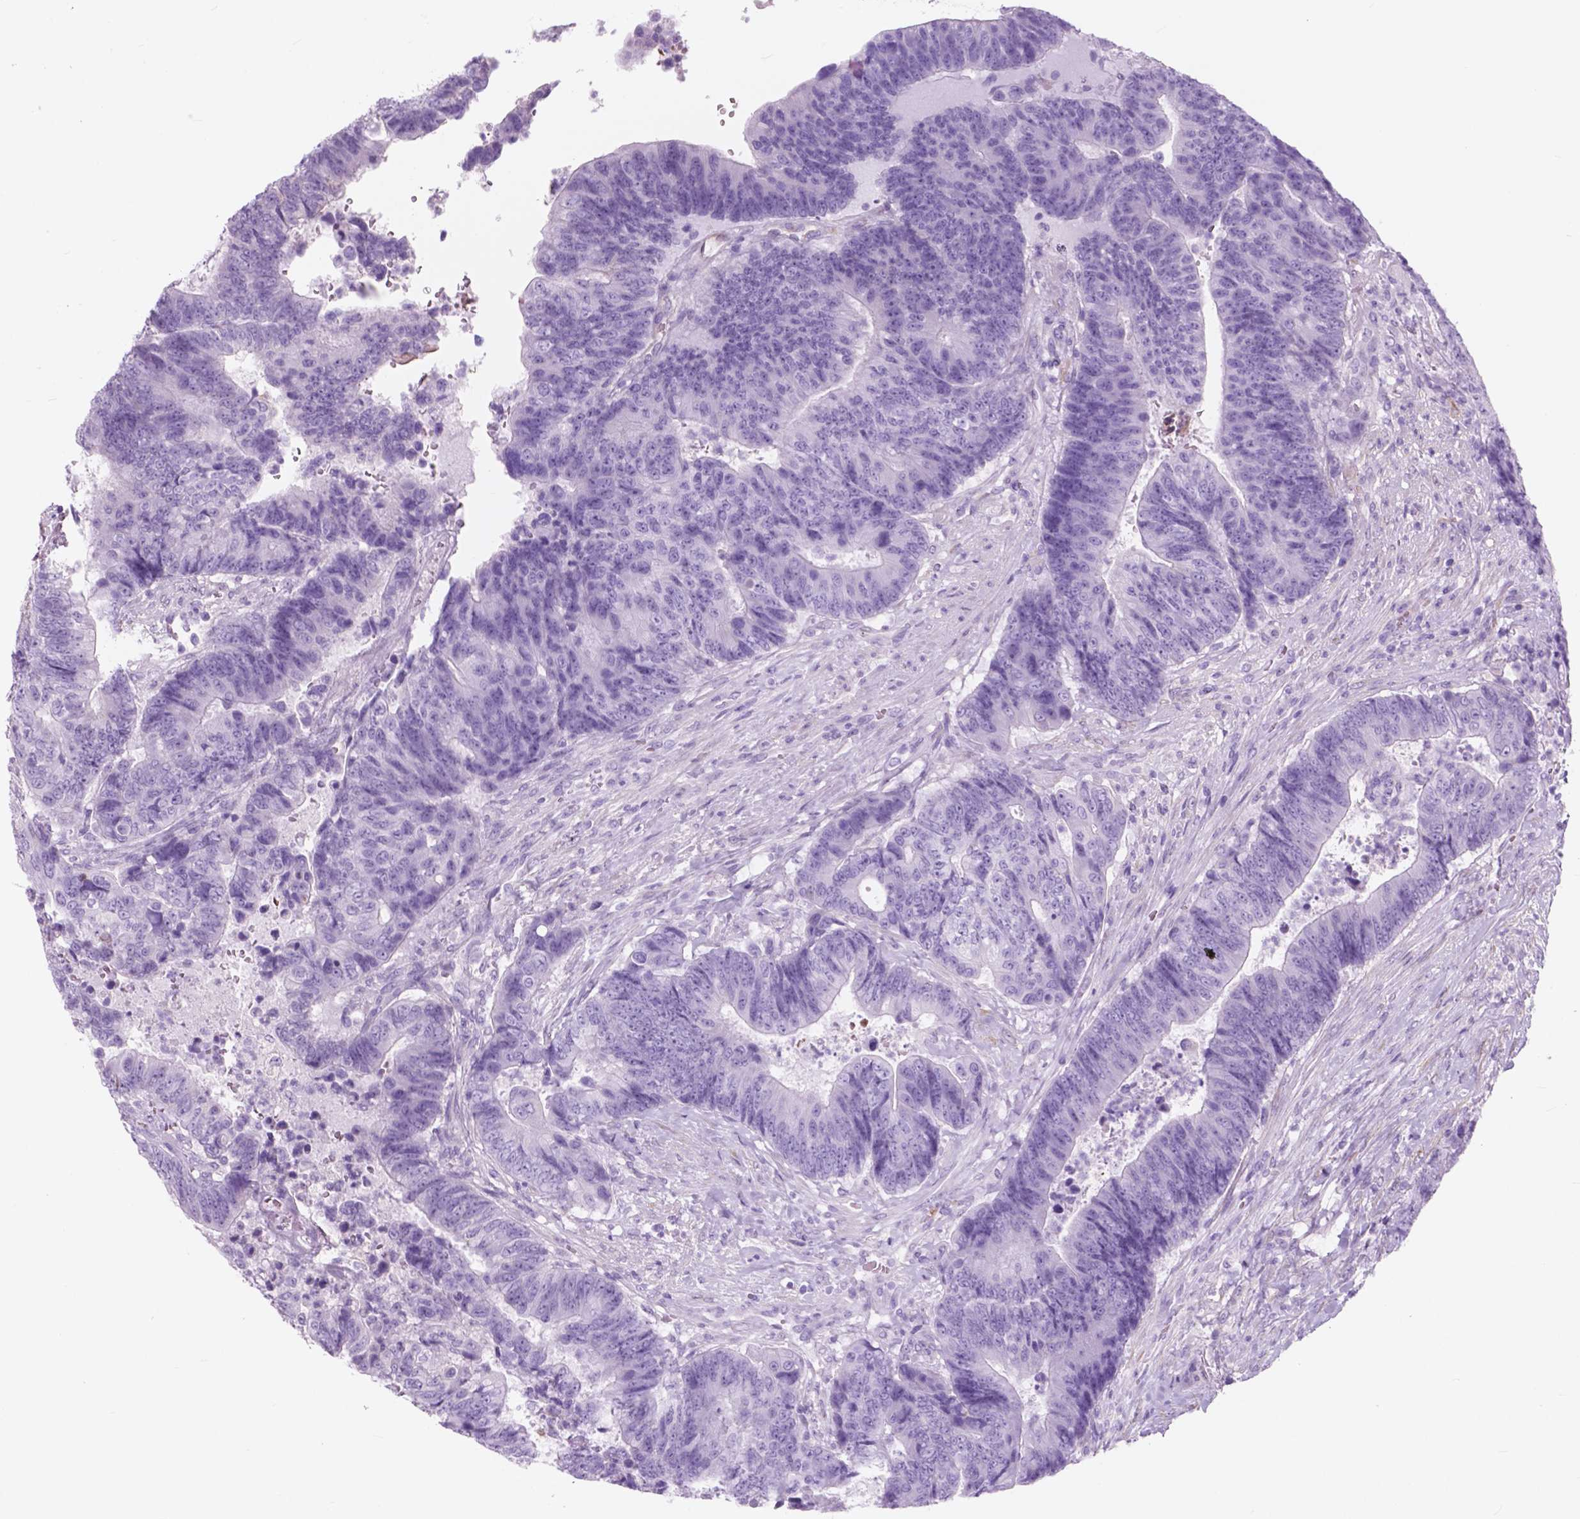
{"staining": {"intensity": "negative", "quantity": "none", "location": "none"}, "tissue": "colorectal cancer", "cell_type": "Tumor cells", "image_type": "cancer", "snomed": [{"axis": "morphology", "description": "Adenocarcinoma, NOS"}, {"axis": "topography", "description": "Colon"}], "caption": "Histopathology image shows no protein positivity in tumor cells of colorectal cancer tissue.", "gene": "FXYD2", "patient": {"sex": "female", "age": 48}}